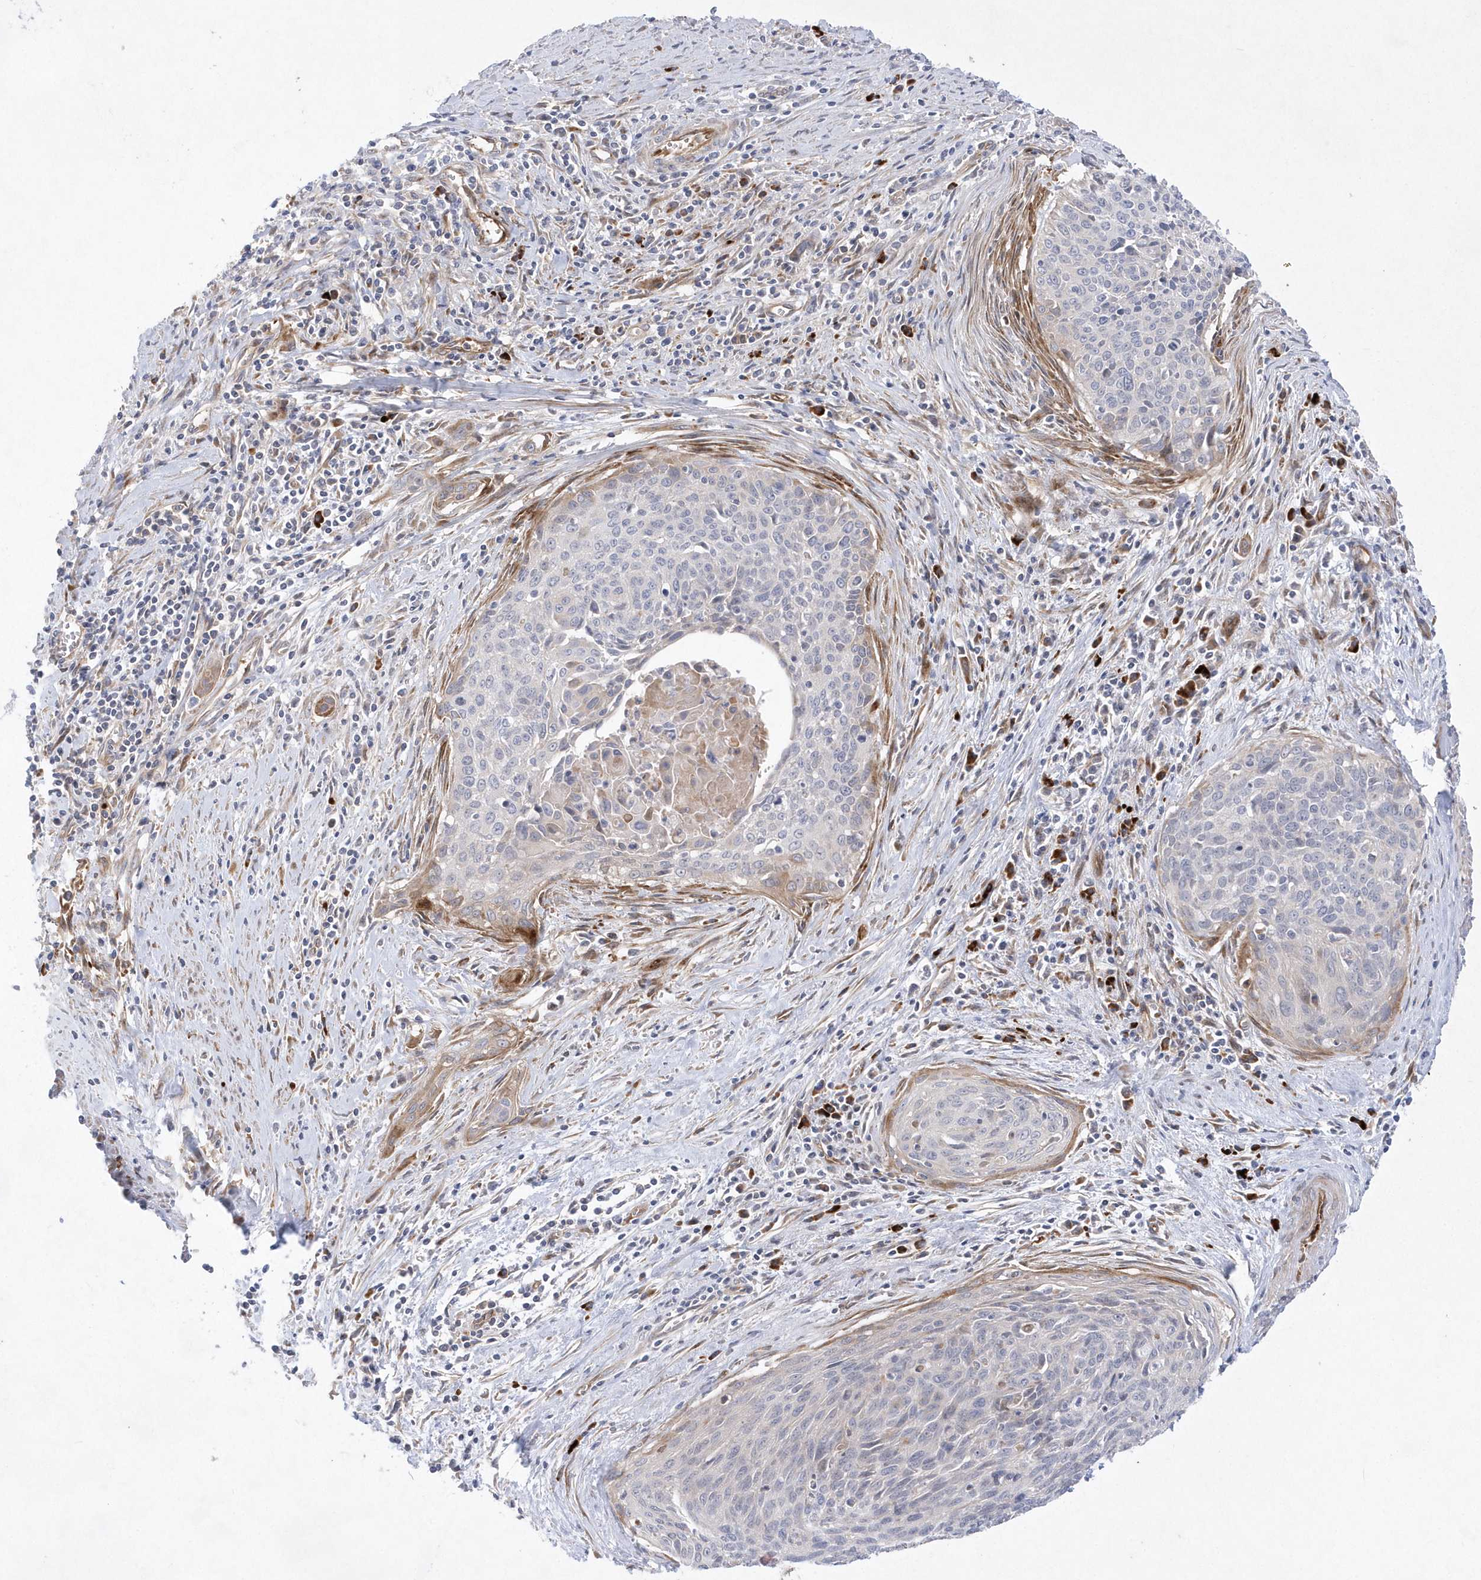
{"staining": {"intensity": "negative", "quantity": "none", "location": "none"}, "tissue": "cervical cancer", "cell_type": "Tumor cells", "image_type": "cancer", "snomed": [{"axis": "morphology", "description": "Squamous cell carcinoma, NOS"}, {"axis": "topography", "description": "Cervix"}], "caption": "Immunohistochemistry (IHC) of squamous cell carcinoma (cervical) exhibits no positivity in tumor cells.", "gene": "TMEM132B", "patient": {"sex": "female", "age": 55}}